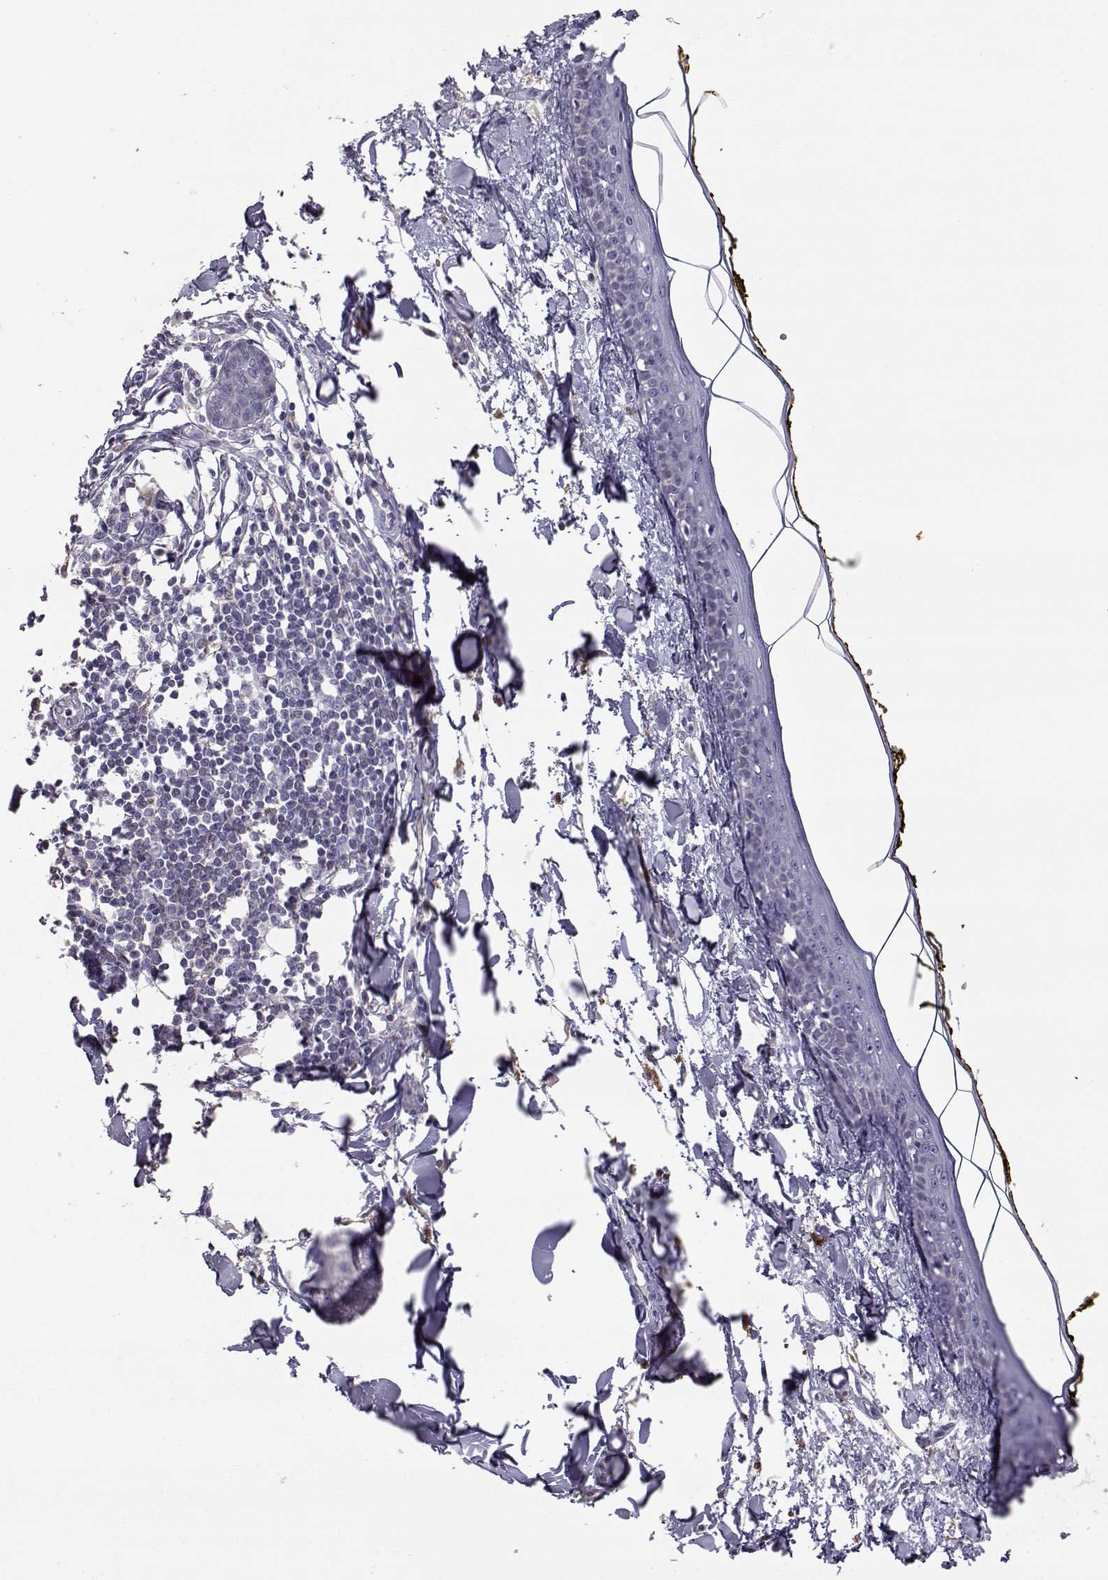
{"staining": {"intensity": "negative", "quantity": "none", "location": "none"}, "tissue": "skin", "cell_type": "Fibroblasts", "image_type": "normal", "snomed": [{"axis": "morphology", "description": "Normal tissue, NOS"}, {"axis": "topography", "description": "Skin"}], "caption": "Fibroblasts are negative for protein expression in benign human skin. (DAB (3,3'-diaminobenzidine) immunohistochemistry (IHC) with hematoxylin counter stain).", "gene": "AKR1B1", "patient": {"sex": "male", "age": 76}}